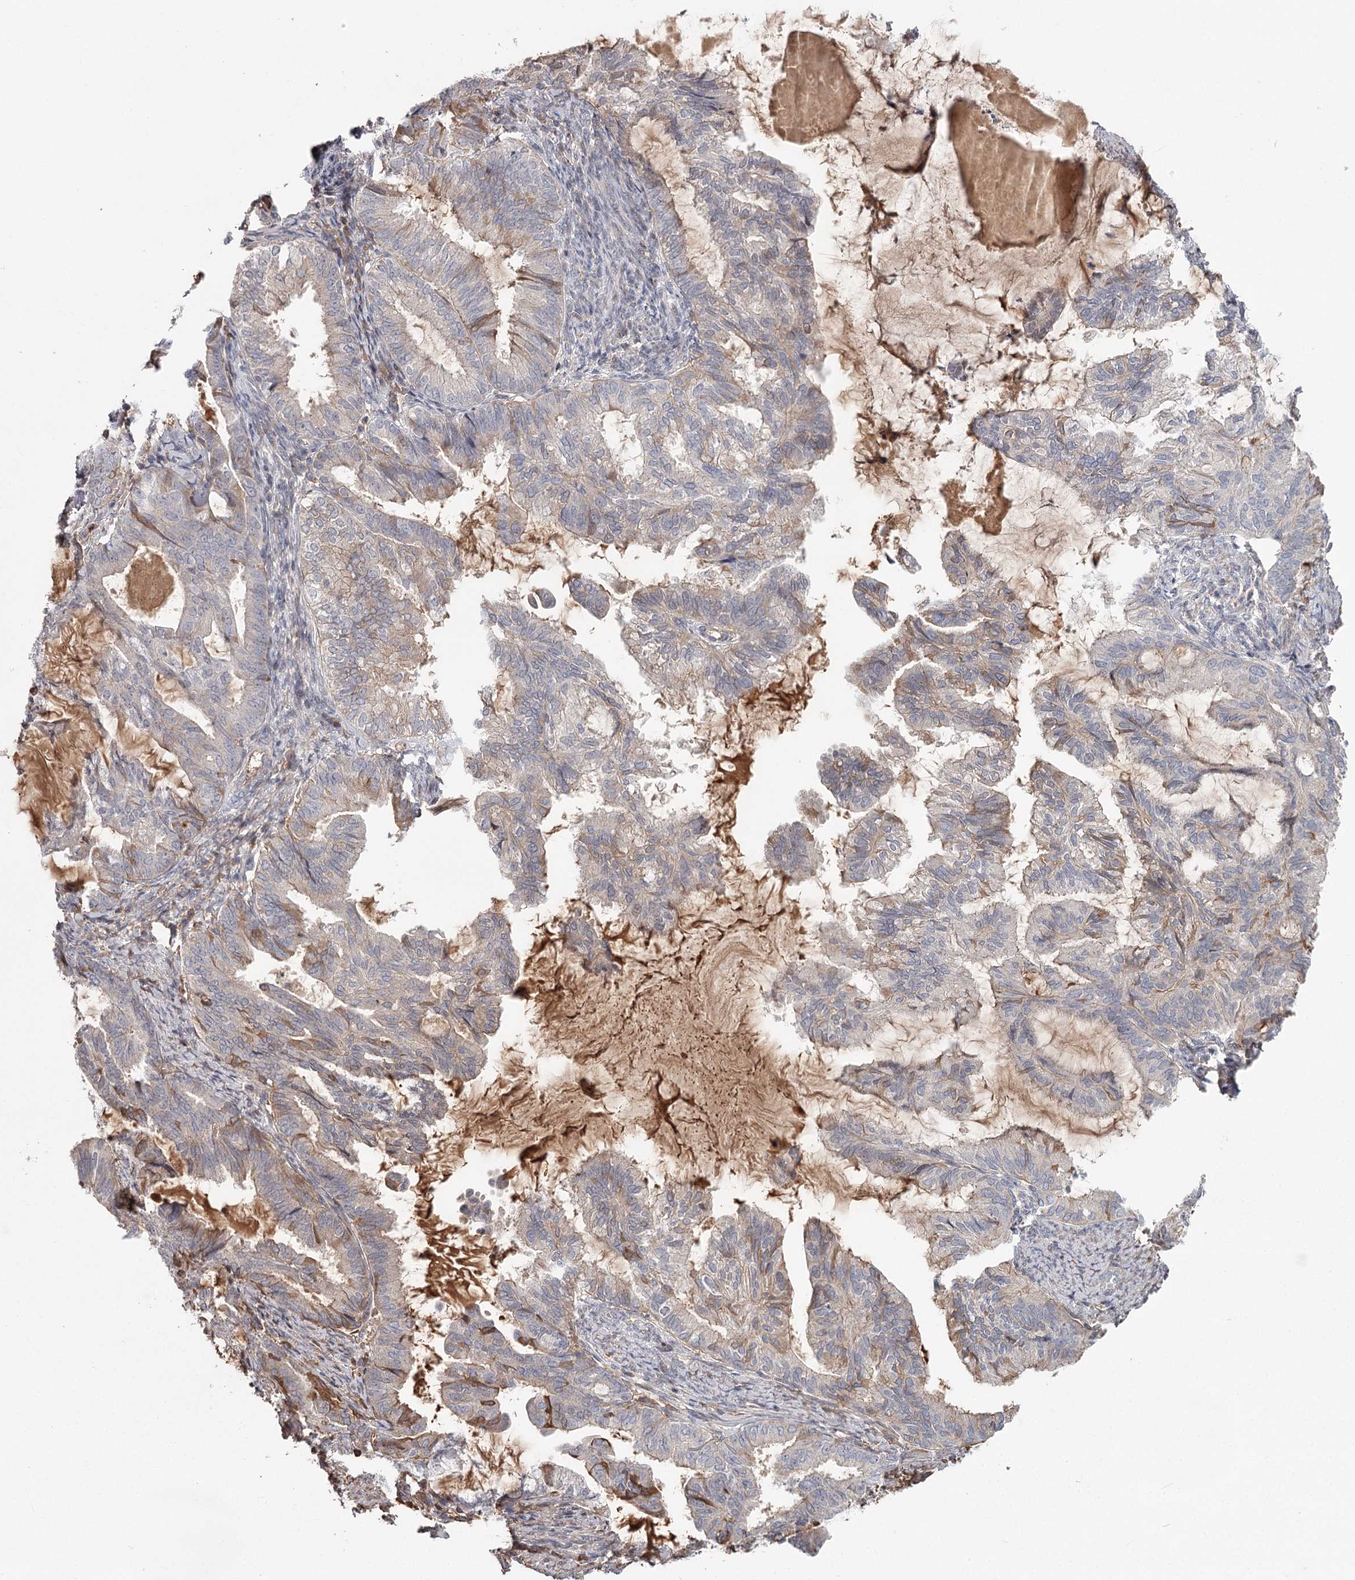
{"staining": {"intensity": "moderate", "quantity": "<25%", "location": "cytoplasmic/membranous"}, "tissue": "endometrial cancer", "cell_type": "Tumor cells", "image_type": "cancer", "snomed": [{"axis": "morphology", "description": "Adenocarcinoma, NOS"}, {"axis": "topography", "description": "Endometrium"}], "caption": "About <25% of tumor cells in human adenocarcinoma (endometrial) display moderate cytoplasmic/membranous protein expression as visualized by brown immunohistochemical staining.", "gene": "DHRS9", "patient": {"sex": "female", "age": 86}}